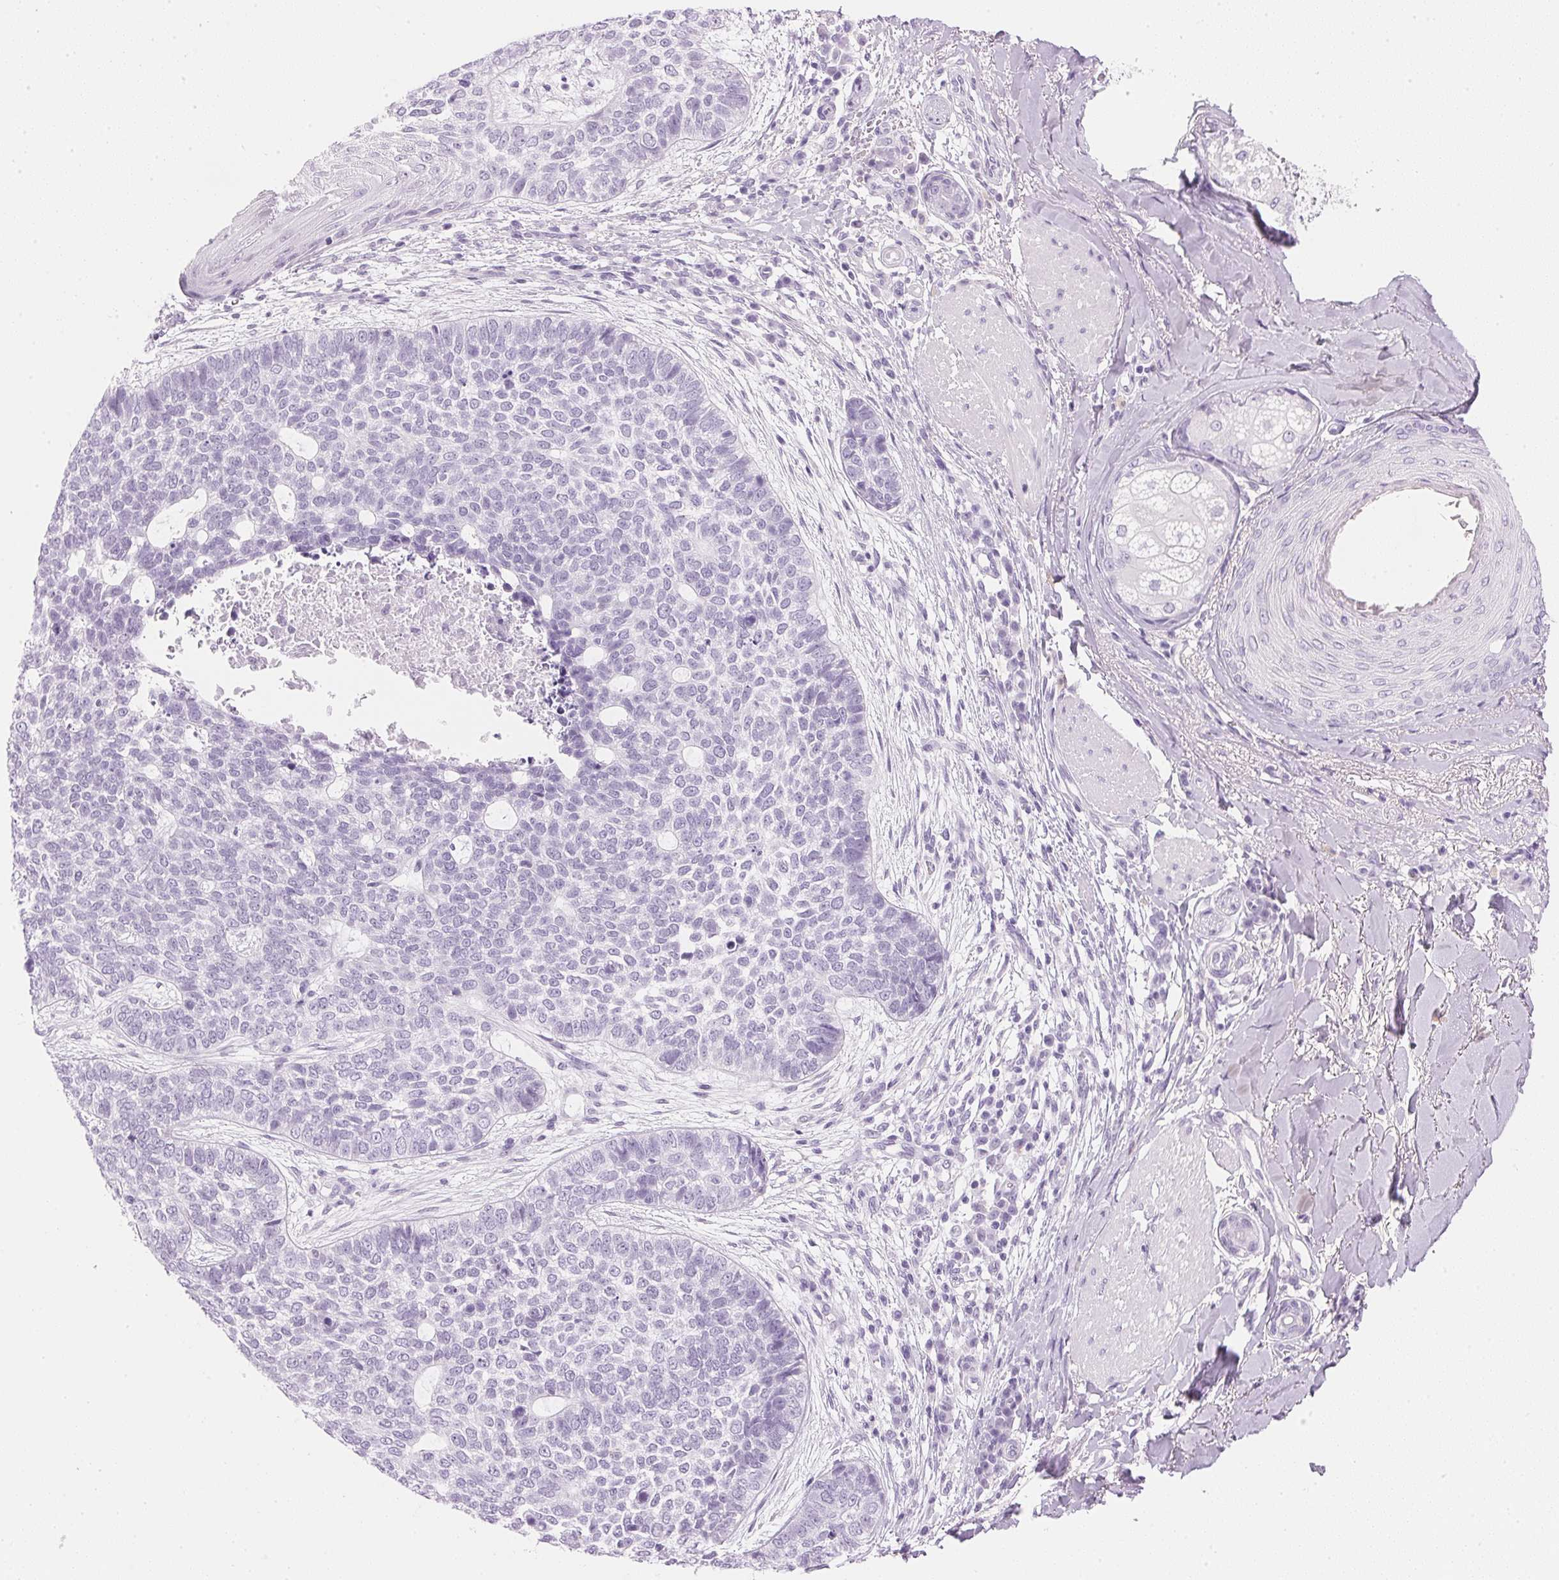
{"staining": {"intensity": "negative", "quantity": "none", "location": "none"}, "tissue": "skin cancer", "cell_type": "Tumor cells", "image_type": "cancer", "snomed": [{"axis": "morphology", "description": "Basal cell carcinoma"}, {"axis": "topography", "description": "Skin"}], "caption": "The immunohistochemistry image has no significant expression in tumor cells of basal cell carcinoma (skin) tissue. (DAB (3,3'-diaminobenzidine) IHC with hematoxylin counter stain).", "gene": "IGFBP1", "patient": {"sex": "female", "age": 69}}